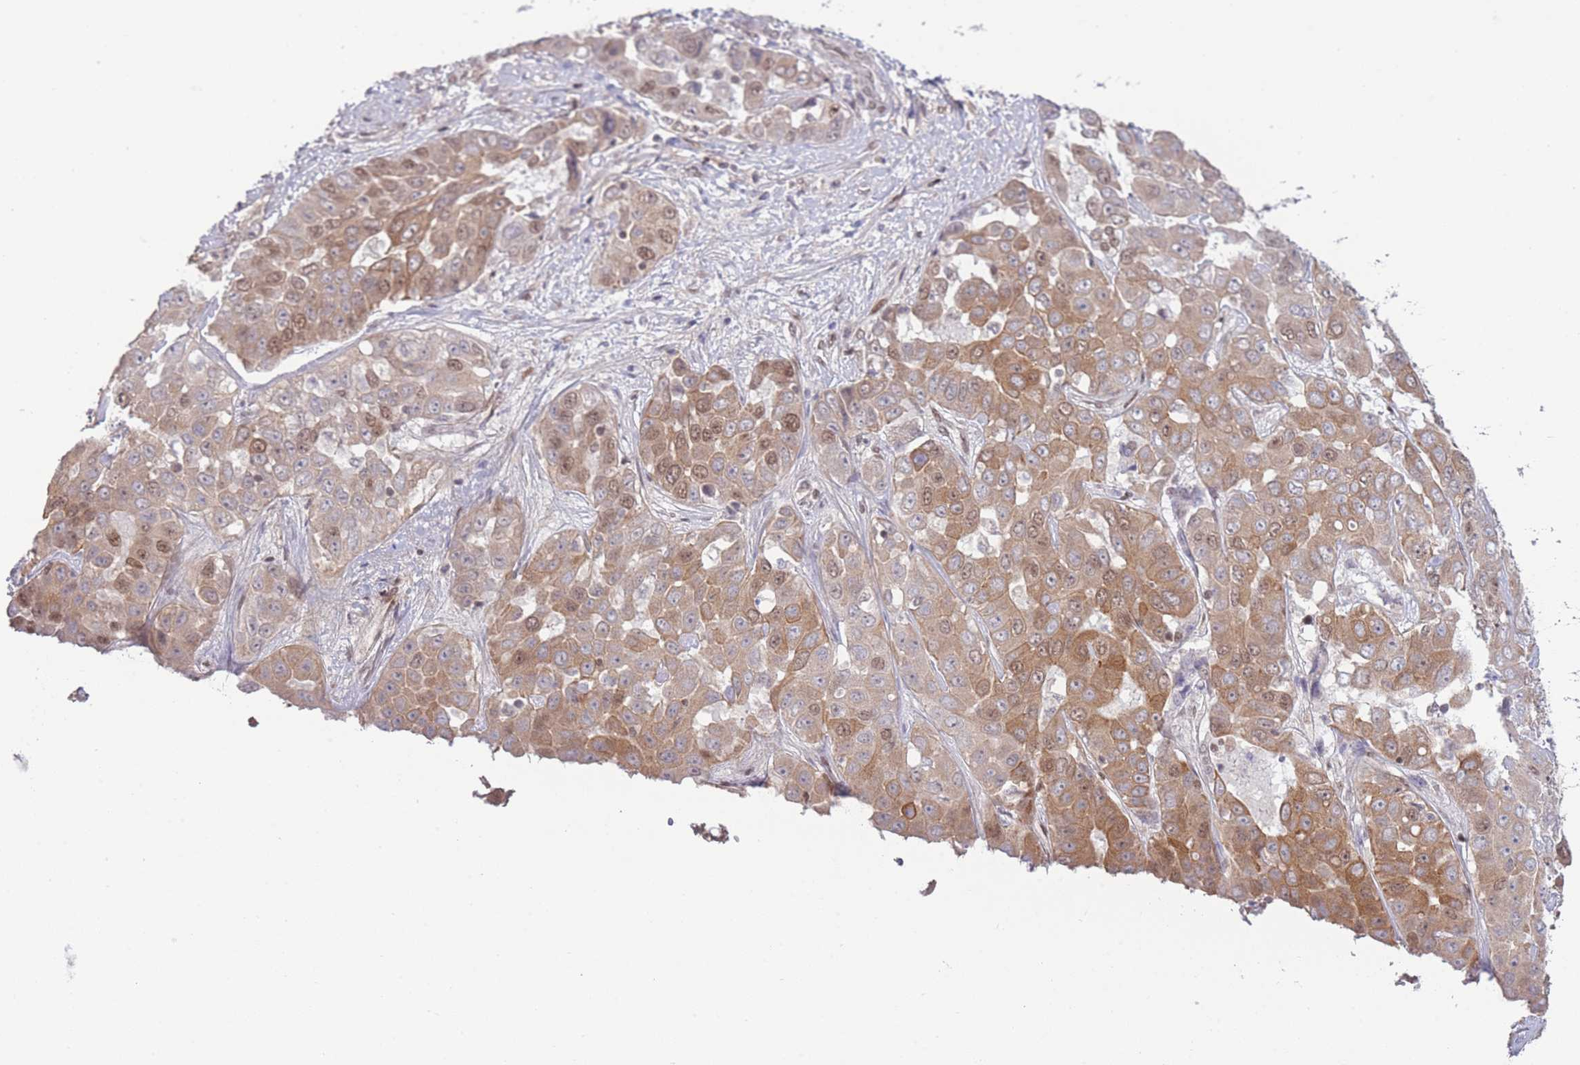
{"staining": {"intensity": "moderate", "quantity": ">75%", "location": "cytoplasmic/membranous,nuclear"}, "tissue": "liver cancer", "cell_type": "Tumor cells", "image_type": "cancer", "snomed": [{"axis": "morphology", "description": "Cholangiocarcinoma"}, {"axis": "topography", "description": "Liver"}], "caption": "Cholangiocarcinoma (liver) stained with a protein marker exhibits moderate staining in tumor cells.", "gene": "CARD8", "patient": {"sex": "female", "age": 52}}